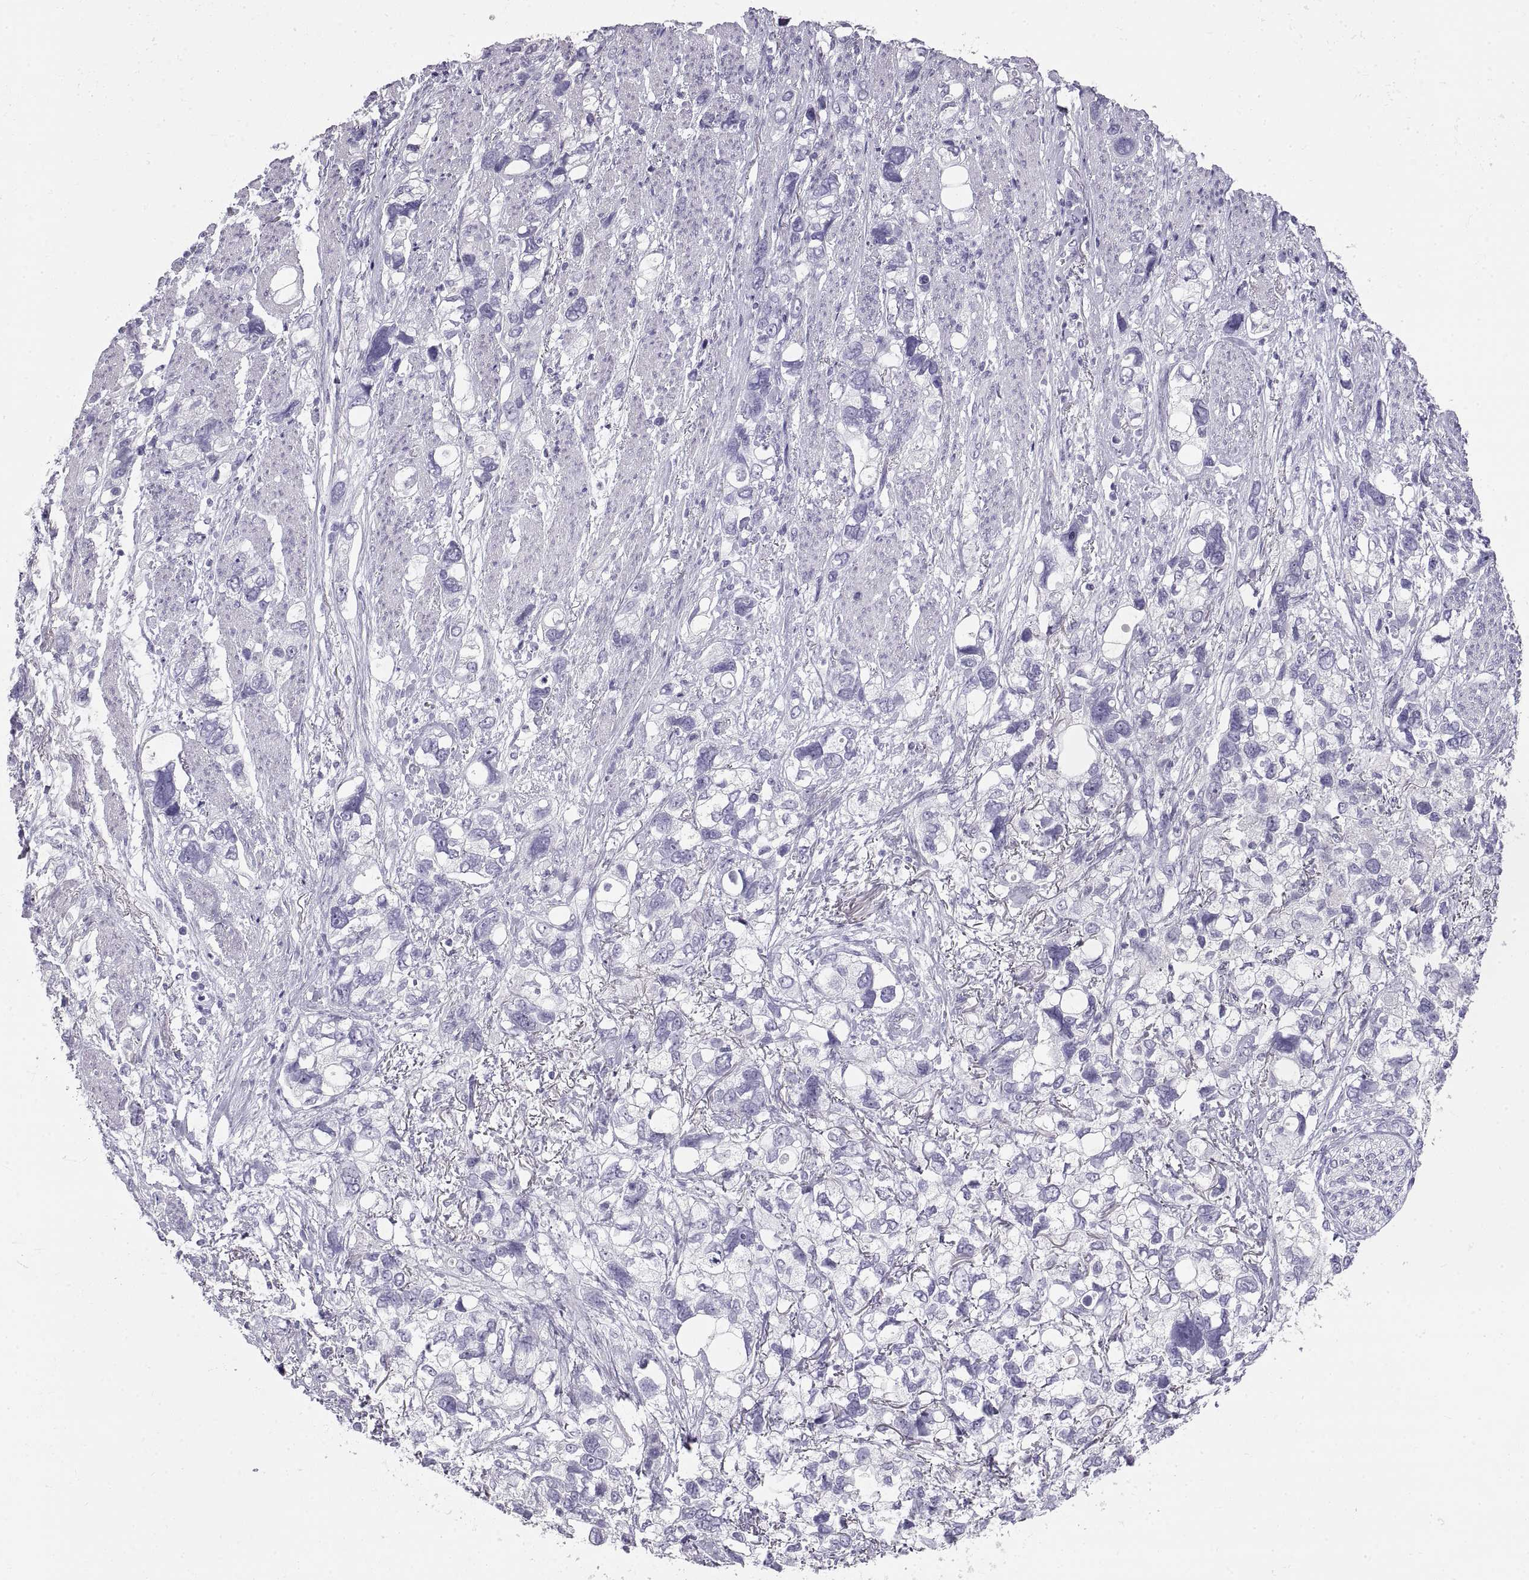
{"staining": {"intensity": "negative", "quantity": "none", "location": "none"}, "tissue": "stomach cancer", "cell_type": "Tumor cells", "image_type": "cancer", "snomed": [{"axis": "morphology", "description": "Adenocarcinoma, NOS"}, {"axis": "topography", "description": "Stomach, upper"}], "caption": "Stomach adenocarcinoma was stained to show a protein in brown. There is no significant staining in tumor cells. The staining was performed using DAB to visualize the protein expression in brown, while the nuclei were stained in blue with hematoxylin (Magnification: 20x).", "gene": "RLBP1", "patient": {"sex": "female", "age": 81}}